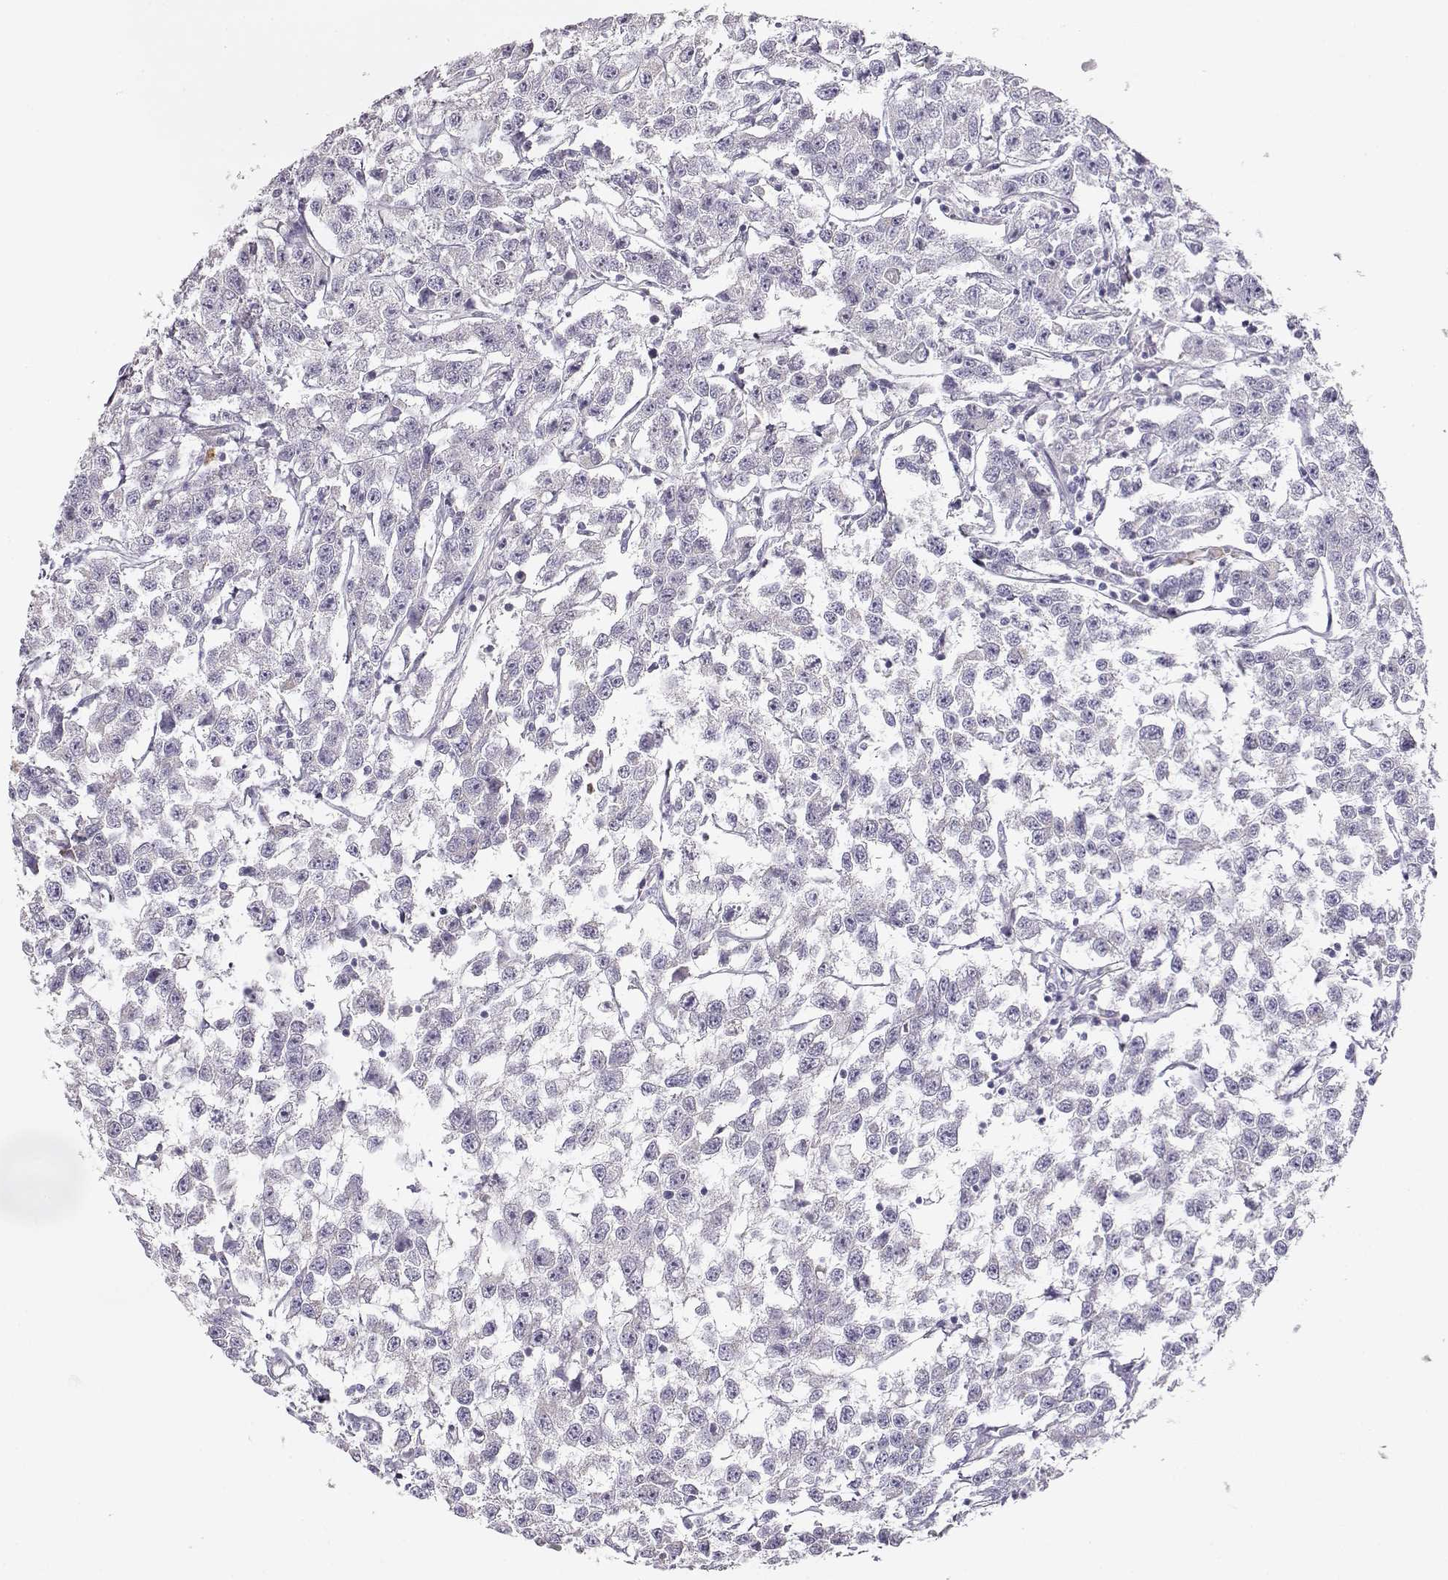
{"staining": {"intensity": "negative", "quantity": "none", "location": "none"}, "tissue": "testis cancer", "cell_type": "Tumor cells", "image_type": "cancer", "snomed": [{"axis": "morphology", "description": "Seminoma, NOS"}, {"axis": "topography", "description": "Testis"}], "caption": "This is a image of immunohistochemistry staining of testis cancer (seminoma), which shows no staining in tumor cells.", "gene": "GLIPR1L2", "patient": {"sex": "male", "age": 59}}